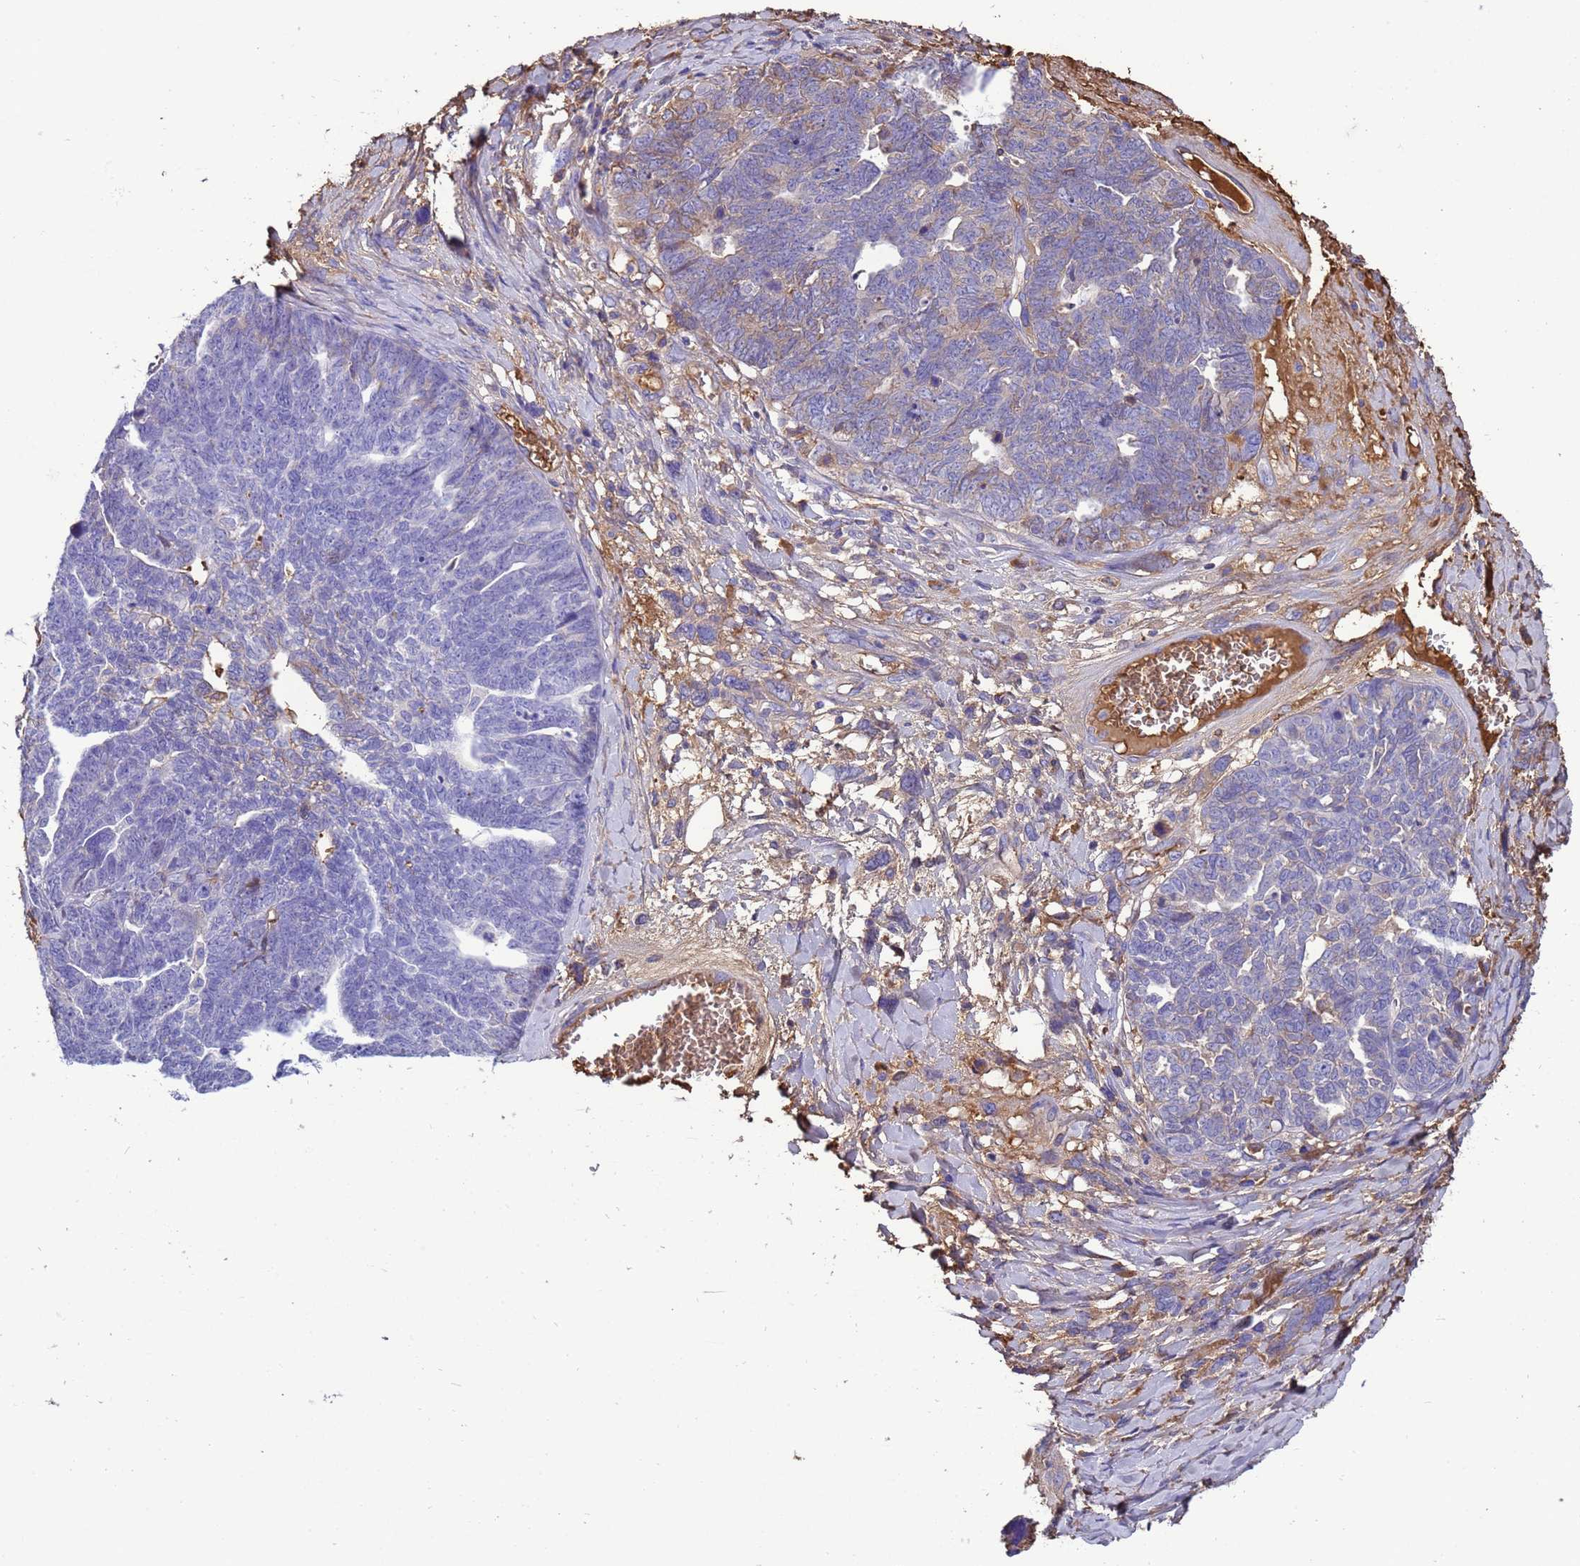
{"staining": {"intensity": "weak", "quantity": "<25%", "location": "cytoplasmic/membranous"}, "tissue": "ovarian cancer", "cell_type": "Tumor cells", "image_type": "cancer", "snomed": [{"axis": "morphology", "description": "Cystadenocarcinoma, serous, NOS"}, {"axis": "topography", "description": "Ovary"}], "caption": "There is no significant positivity in tumor cells of ovarian cancer.", "gene": "H1-7", "patient": {"sex": "female", "age": 79}}